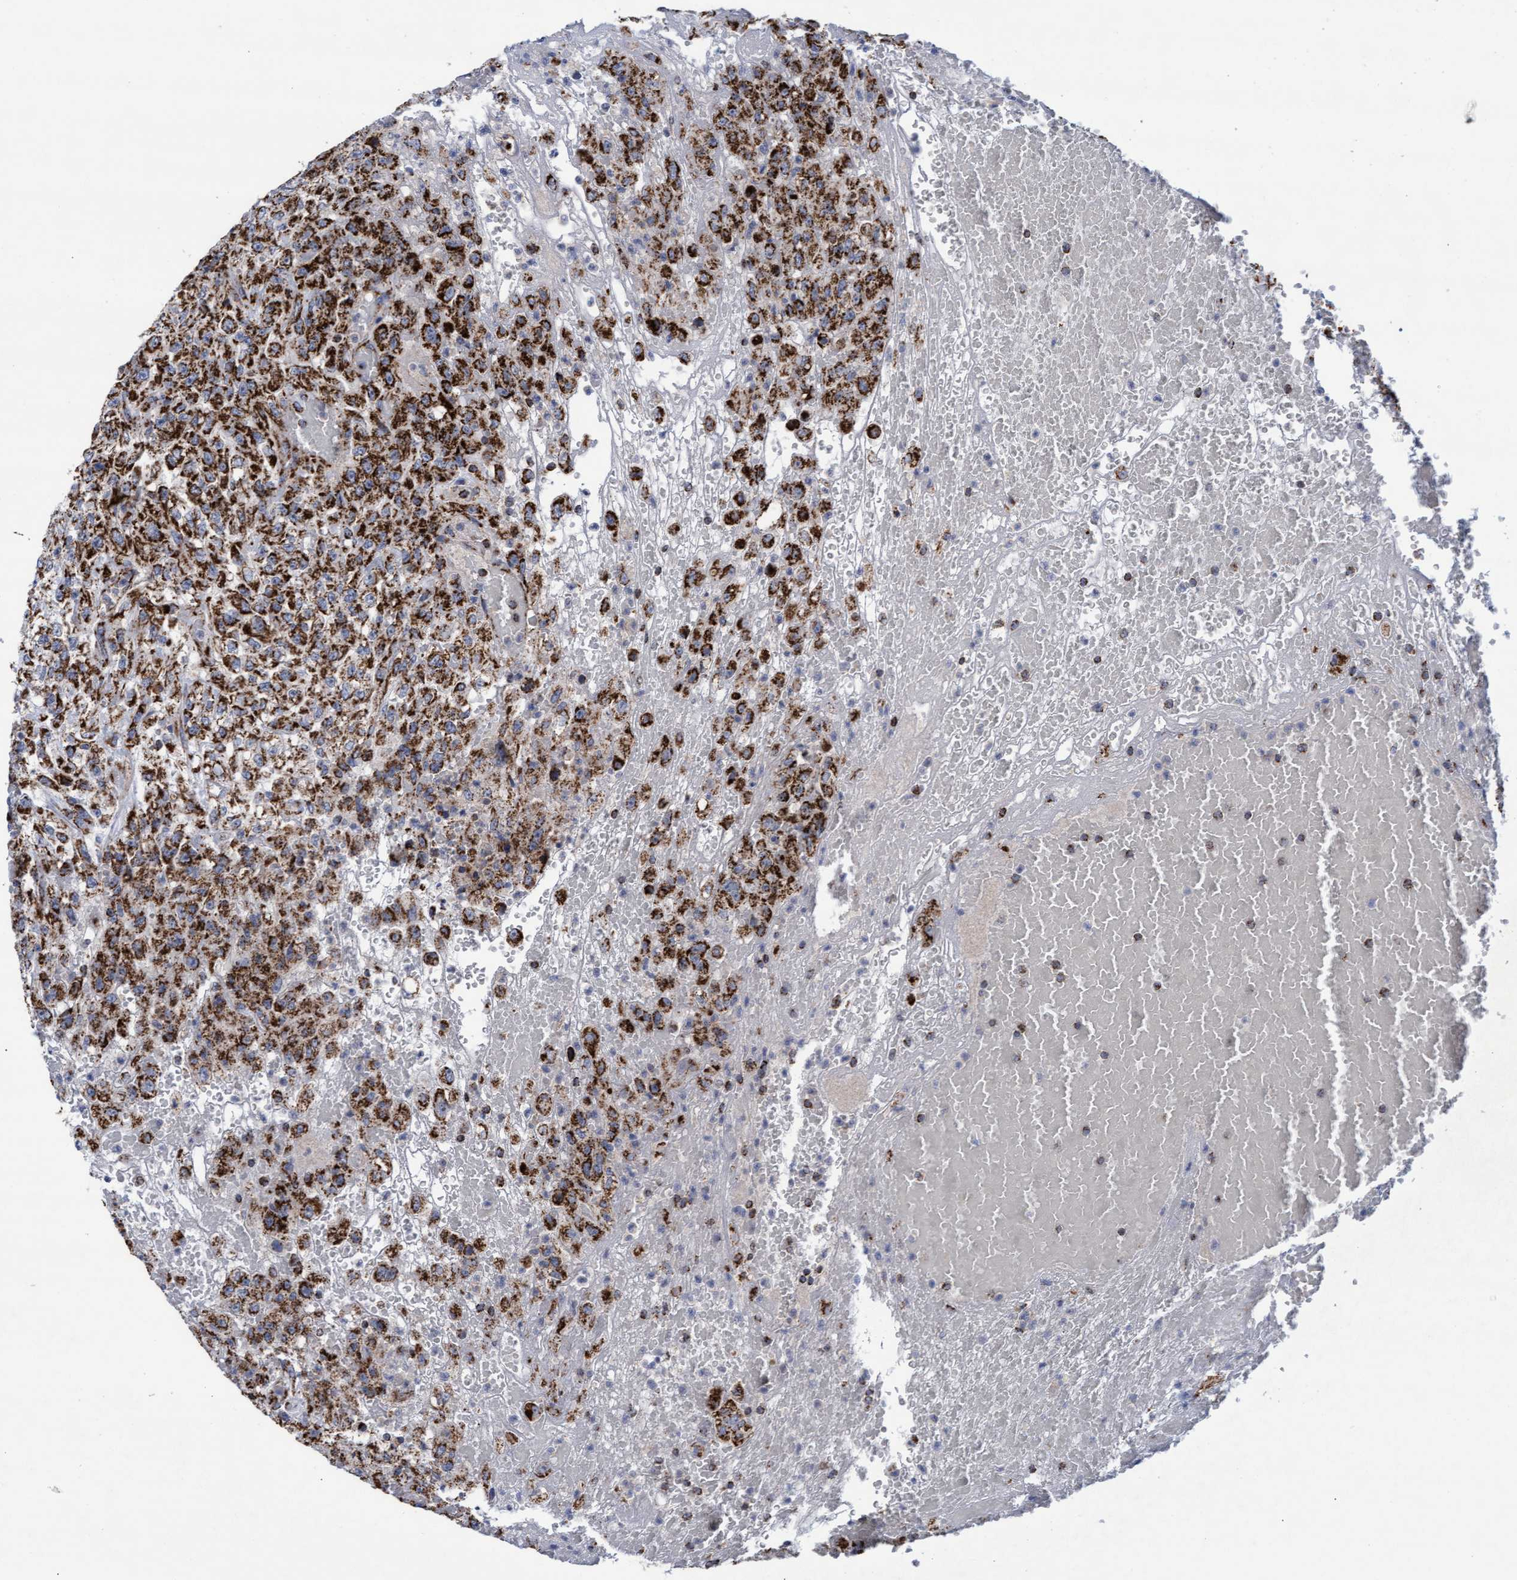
{"staining": {"intensity": "strong", "quantity": ">75%", "location": "cytoplasmic/membranous"}, "tissue": "urothelial cancer", "cell_type": "Tumor cells", "image_type": "cancer", "snomed": [{"axis": "morphology", "description": "Urothelial carcinoma, High grade"}, {"axis": "topography", "description": "Urinary bladder"}], "caption": "Human urothelial cancer stained with a protein marker demonstrates strong staining in tumor cells.", "gene": "MRPL38", "patient": {"sex": "male", "age": 46}}